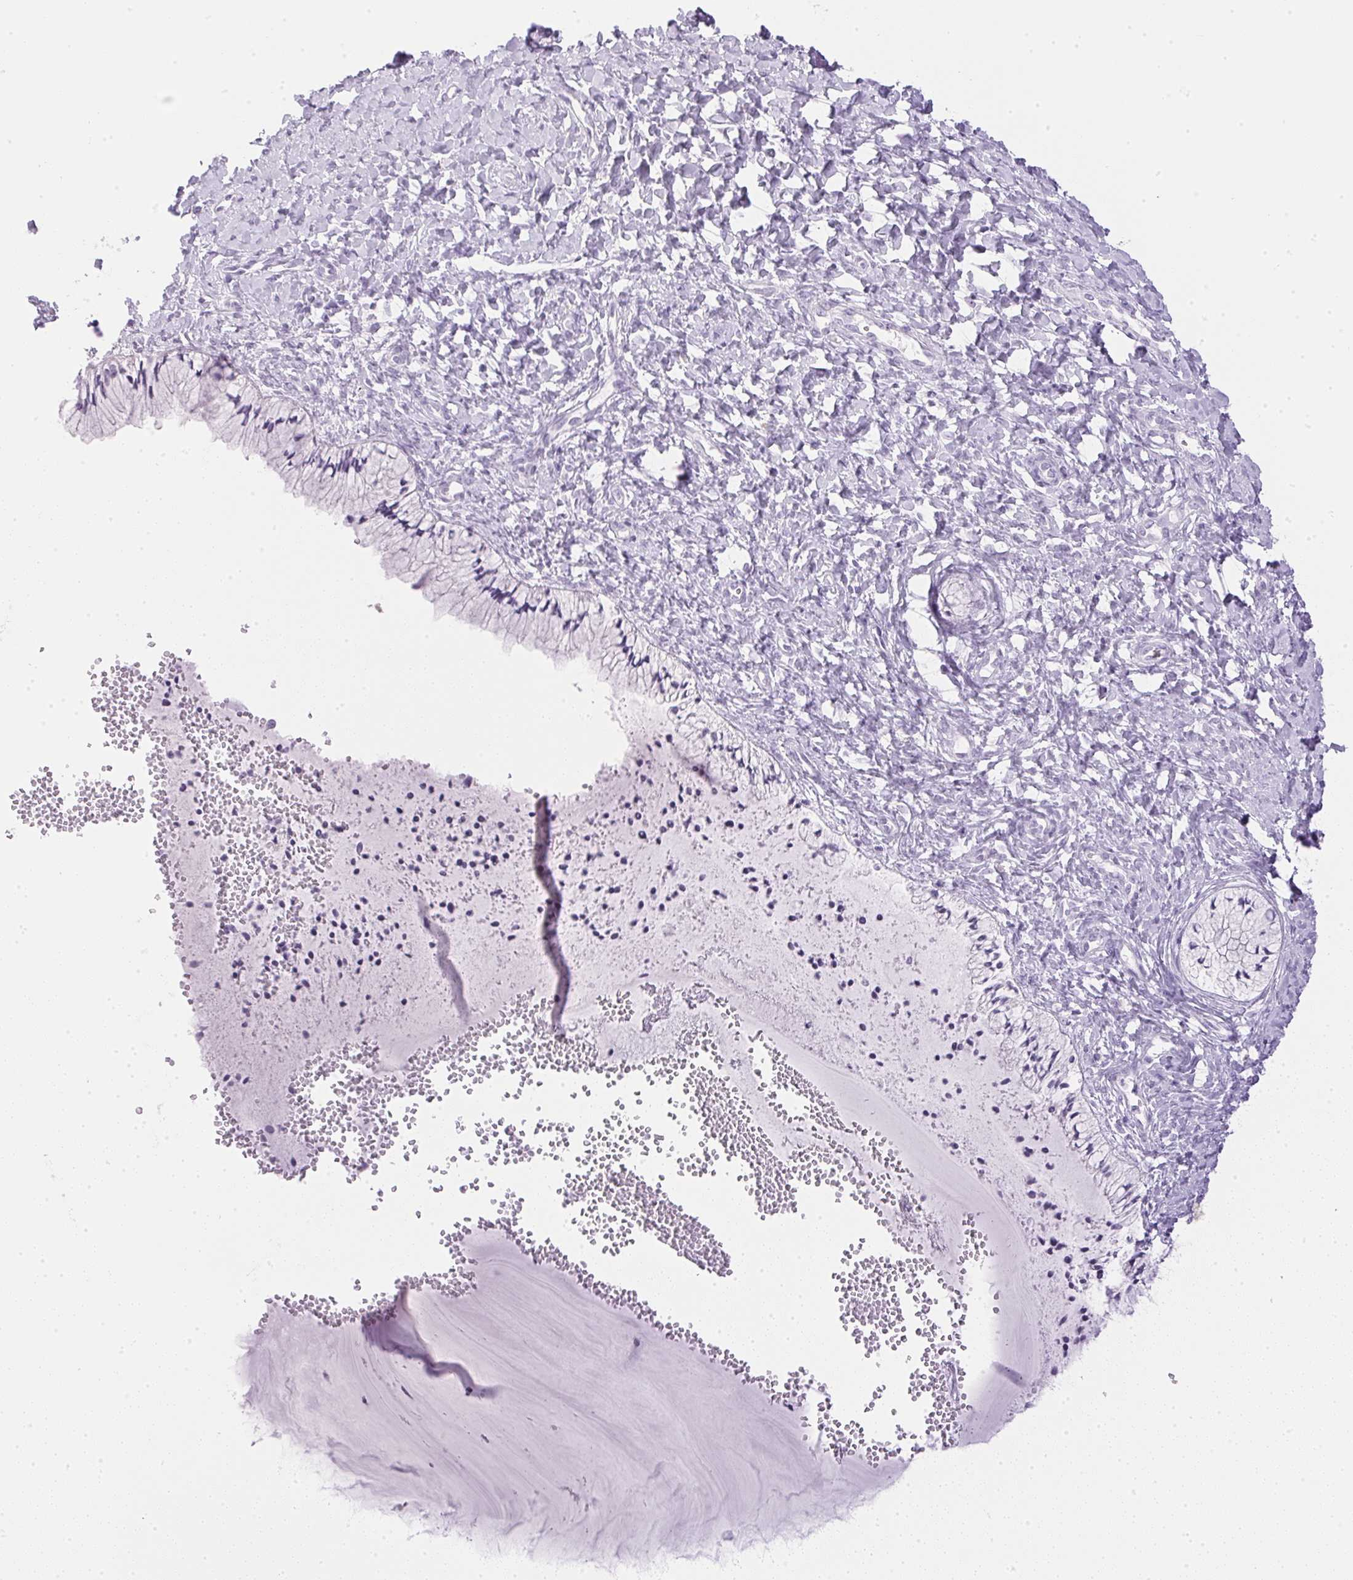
{"staining": {"intensity": "negative", "quantity": "none", "location": "none"}, "tissue": "cervix", "cell_type": "Glandular cells", "image_type": "normal", "snomed": [{"axis": "morphology", "description": "Normal tissue, NOS"}, {"axis": "topography", "description": "Cervix"}], "caption": "The image reveals no significant expression in glandular cells of cervix. (DAB (3,3'-diaminobenzidine) immunohistochemistry (IHC), high magnification).", "gene": "CPB1", "patient": {"sex": "female", "age": 37}}